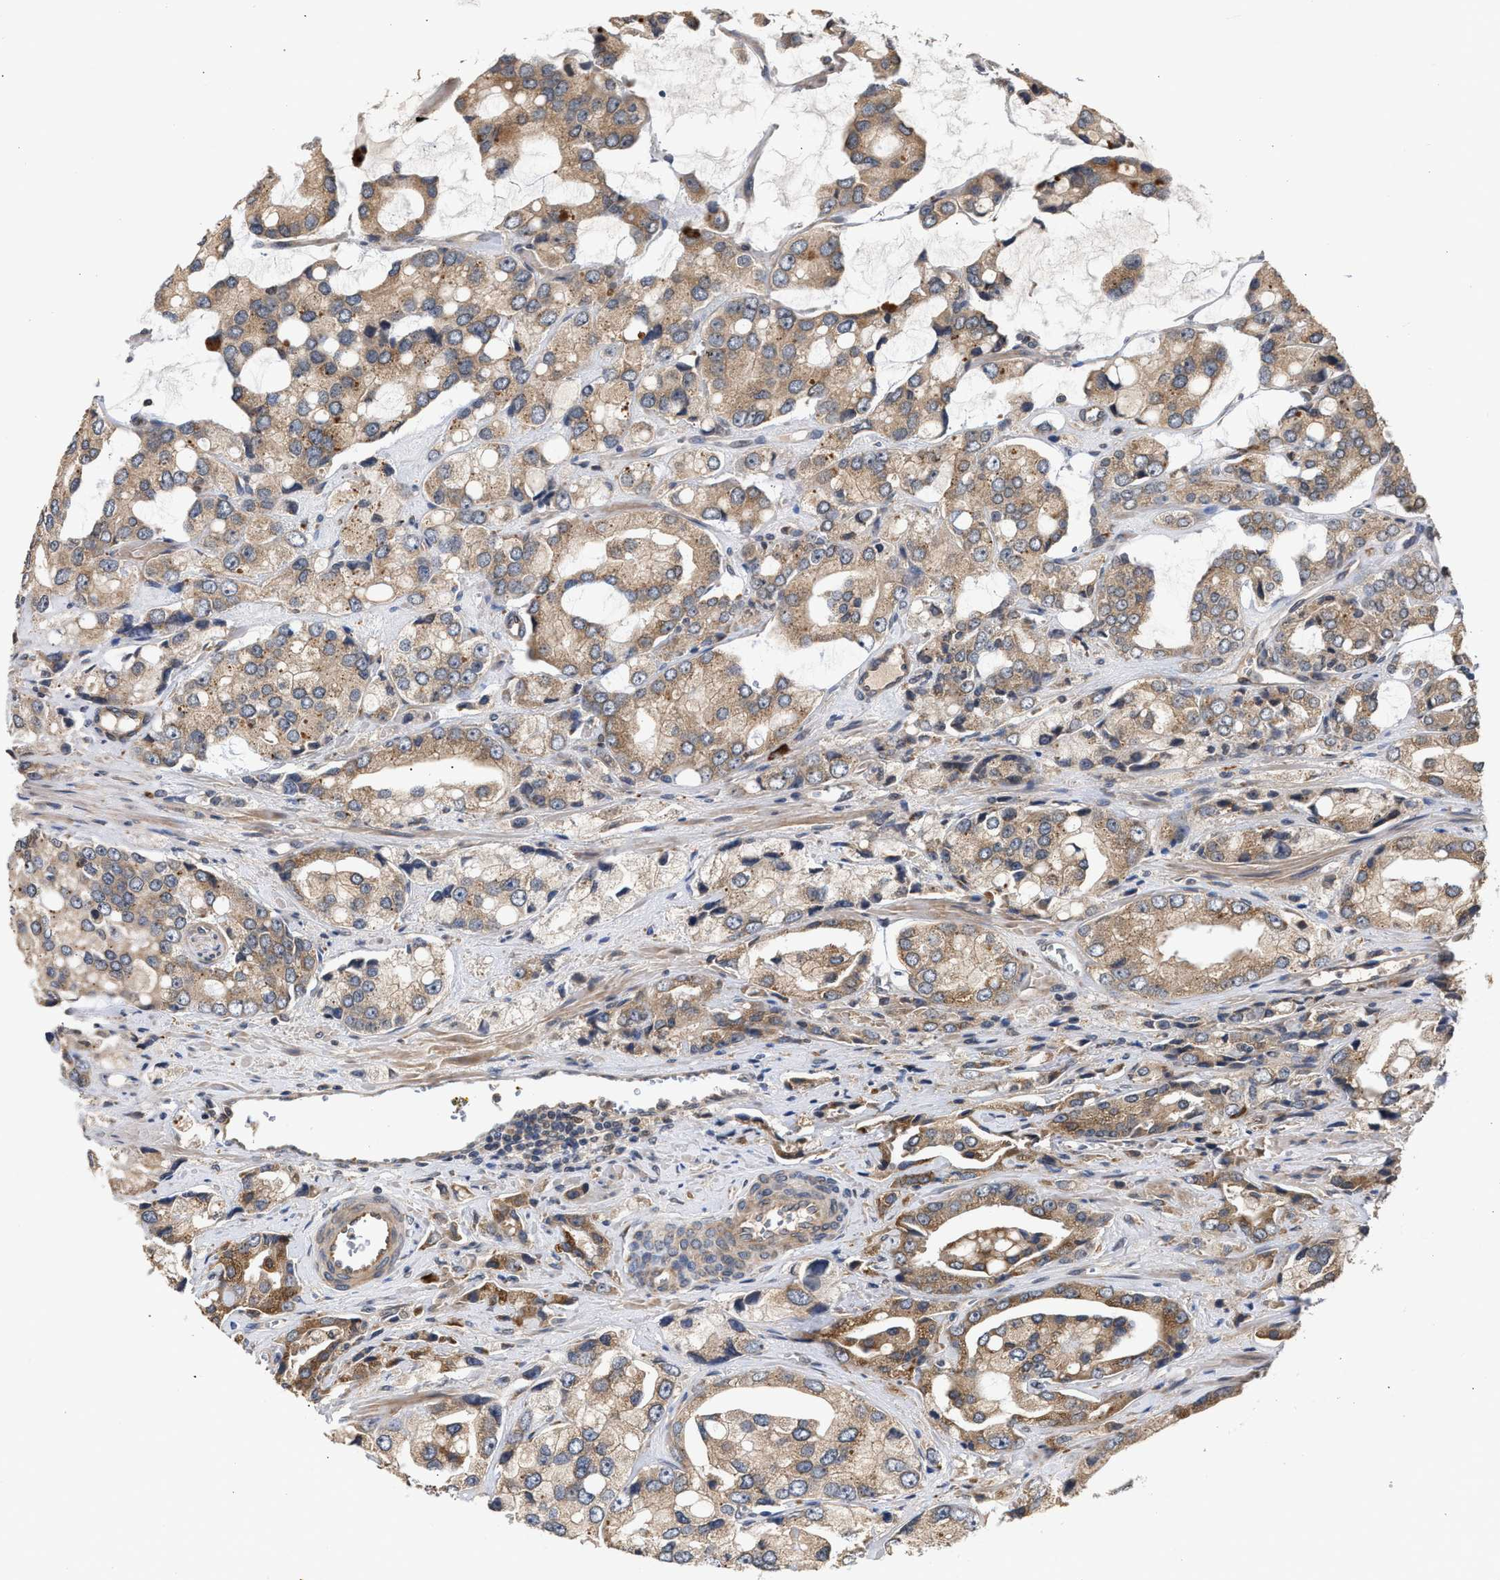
{"staining": {"intensity": "moderate", "quantity": ">75%", "location": "cytoplasmic/membranous"}, "tissue": "prostate cancer", "cell_type": "Tumor cells", "image_type": "cancer", "snomed": [{"axis": "morphology", "description": "Adenocarcinoma, High grade"}, {"axis": "topography", "description": "Prostate"}], "caption": "Immunohistochemistry (IHC) photomicrograph of human prostate cancer (adenocarcinoma (high-grade)) stained for a protein (brown), which demonstrates medium levels of moderate cytoplasmic/membranous positivity in about >75% of tumor cells.", "gene": "SAR1A", "patient": {"sex": "male", "age": 67}}